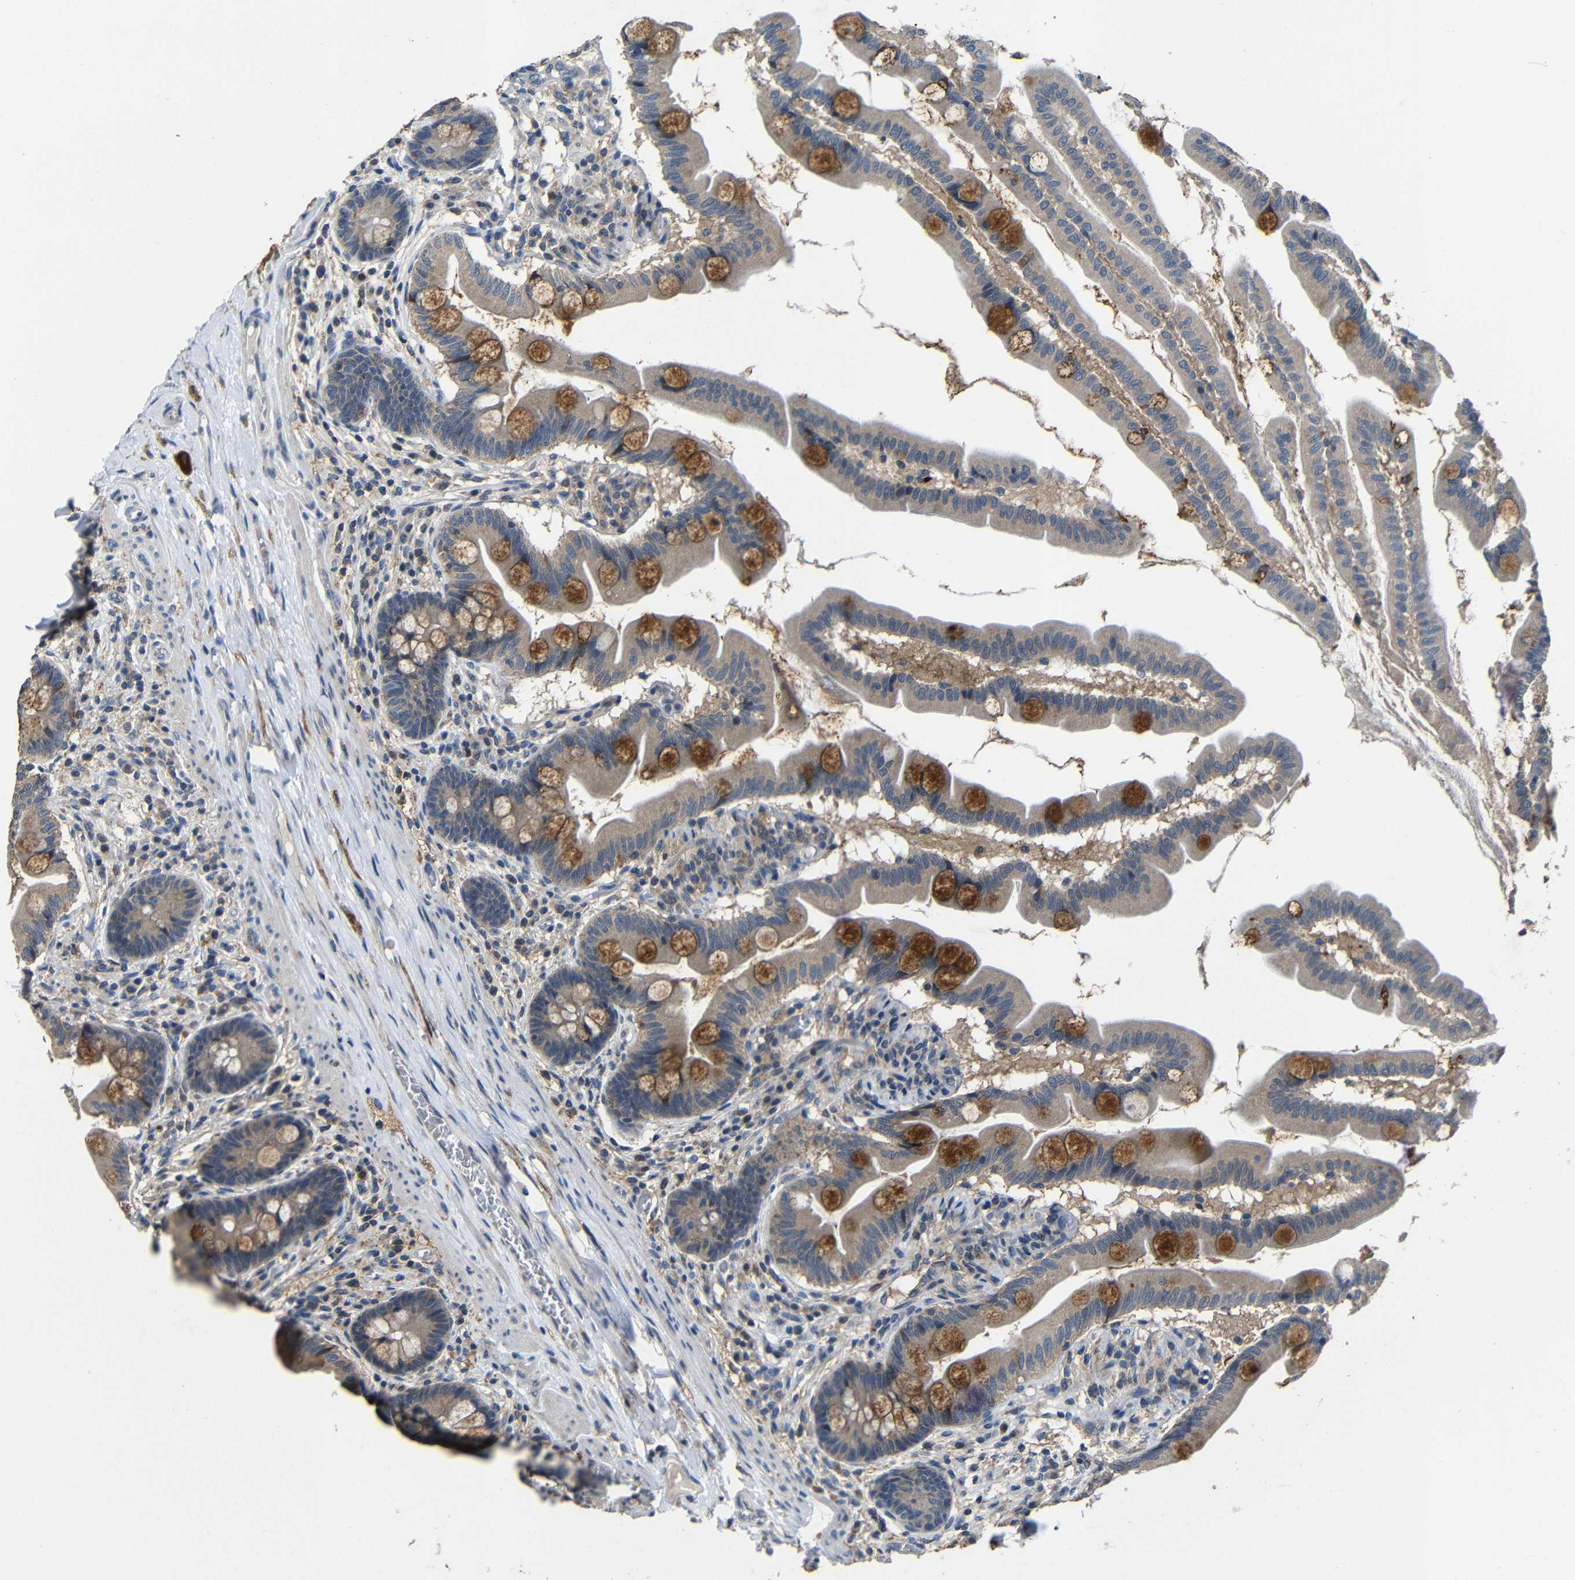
{"staining": {"intensity": "moderate", "quantity": "25%-75%", "location": "cytoplasmic/membranous"}, "tissue": "small intestine", "cell_type": "Glandular cells", "image_type": "normal", "snomed": [{"axis": "morphology", "description": "Normal tissue, NOS"}, {"axis": "topography", "description": "Small intestine"}], "caption": "This is a photomicrograph of IHC staining of unremarkable small intestine, which shows moderate positivity in the cytoplasmic/membranous of glandular cells.", "gene": "C6orf89", "patient": {"sex": "female", "age": 56}}